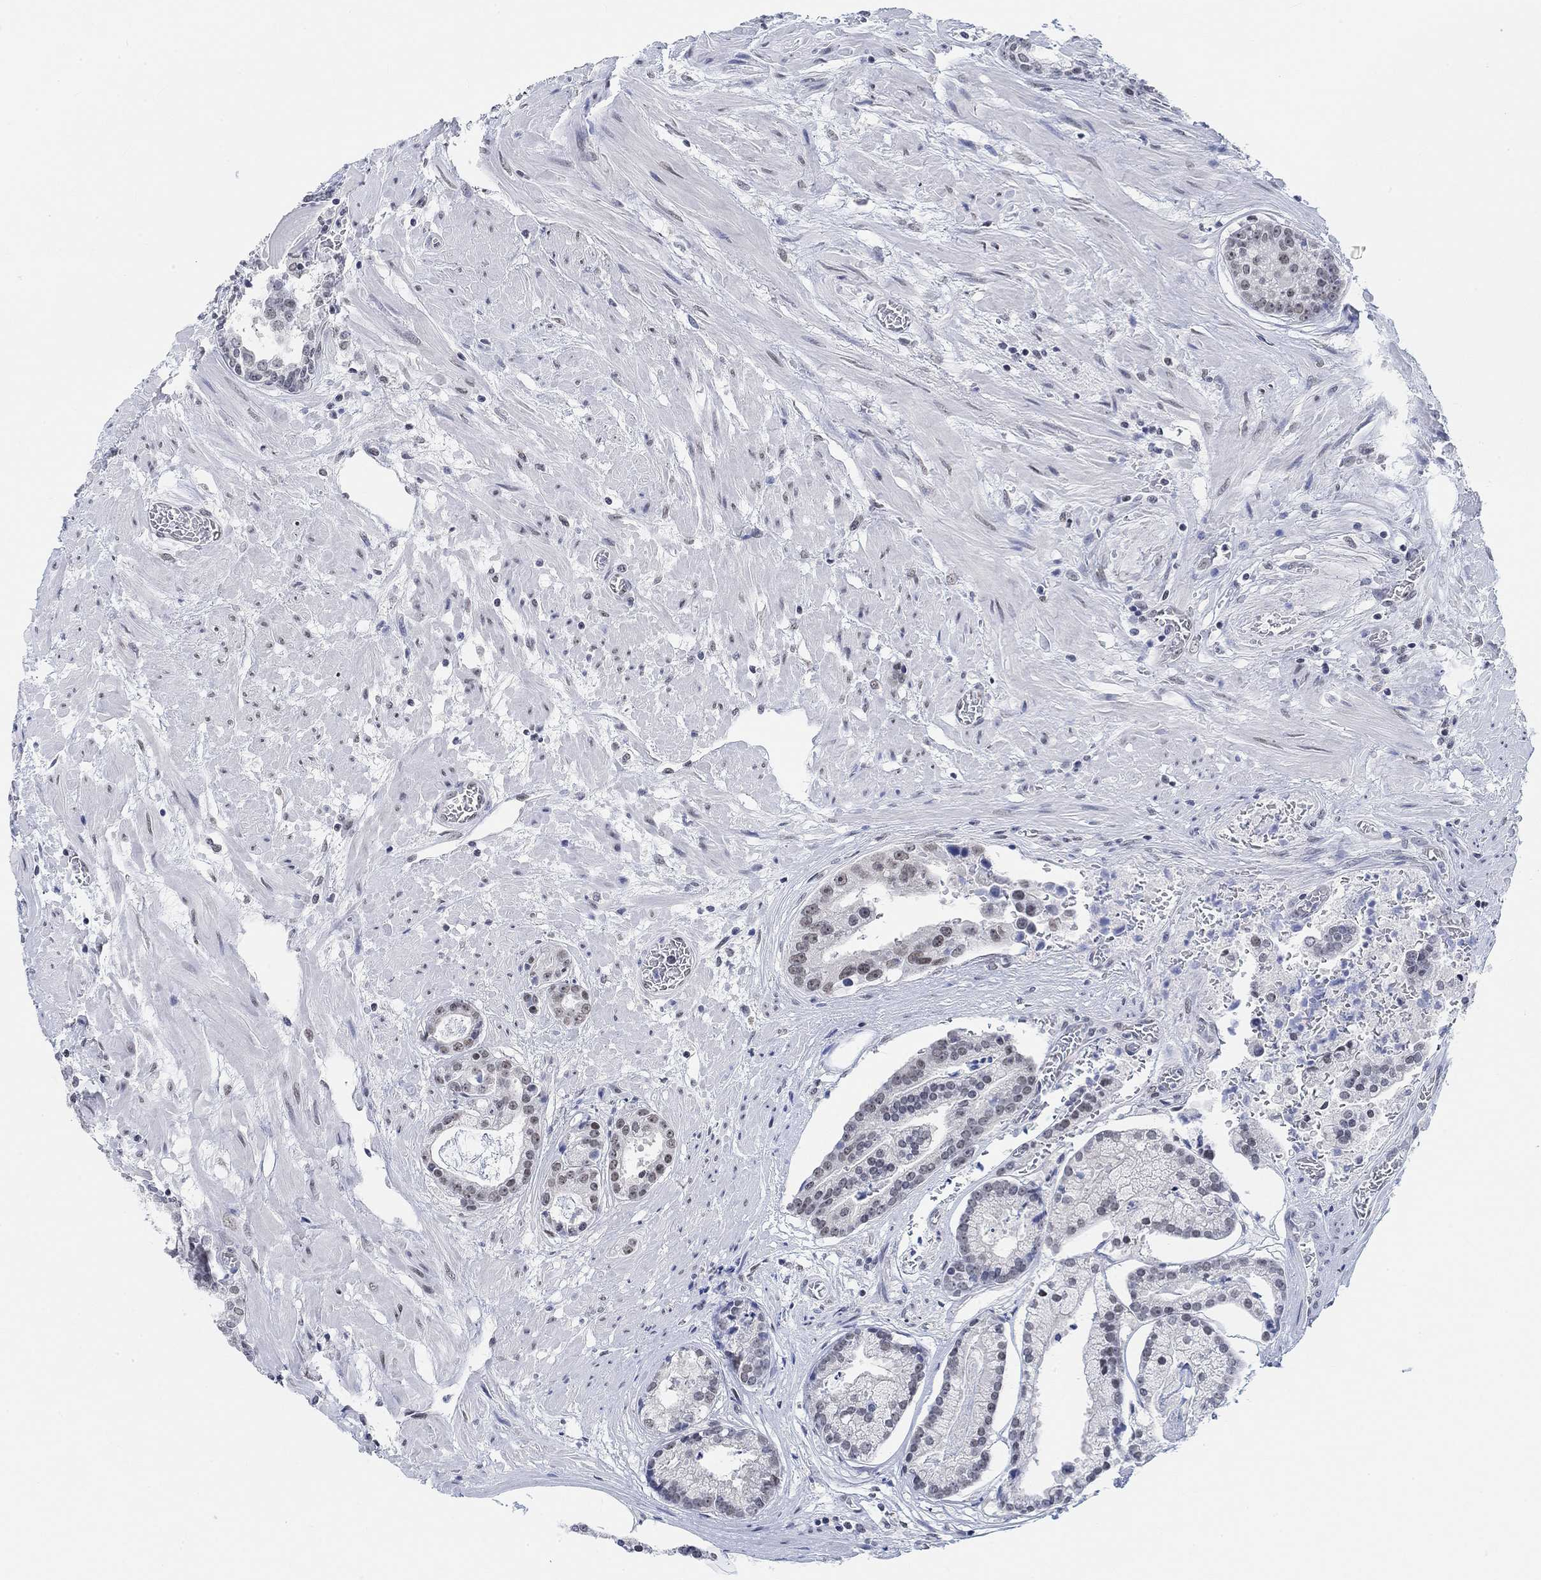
{"staining": {"intensity": "weak", "quantity": "<25%", "location": "nuclear"}, "tissue": "prostate cancer", "cell_type": "Tumor cells", "image_type": "cancer", "snomed": [{"axis": "morphology", "description": "Adenocarcinoma, NOS"}, {"axis": "topography", "description": "Prostate and seminal vesicle, NOS"}, {"axis": "topography", "description": "Prostate"}], "caption": "Micrograph shows no significant protein expression in tumor cells of prostate cancer (adenocarcinoma). Nuclei are stained in blue.", "gene": "PURG", "patient": {"sex": "male", "age": 44}}